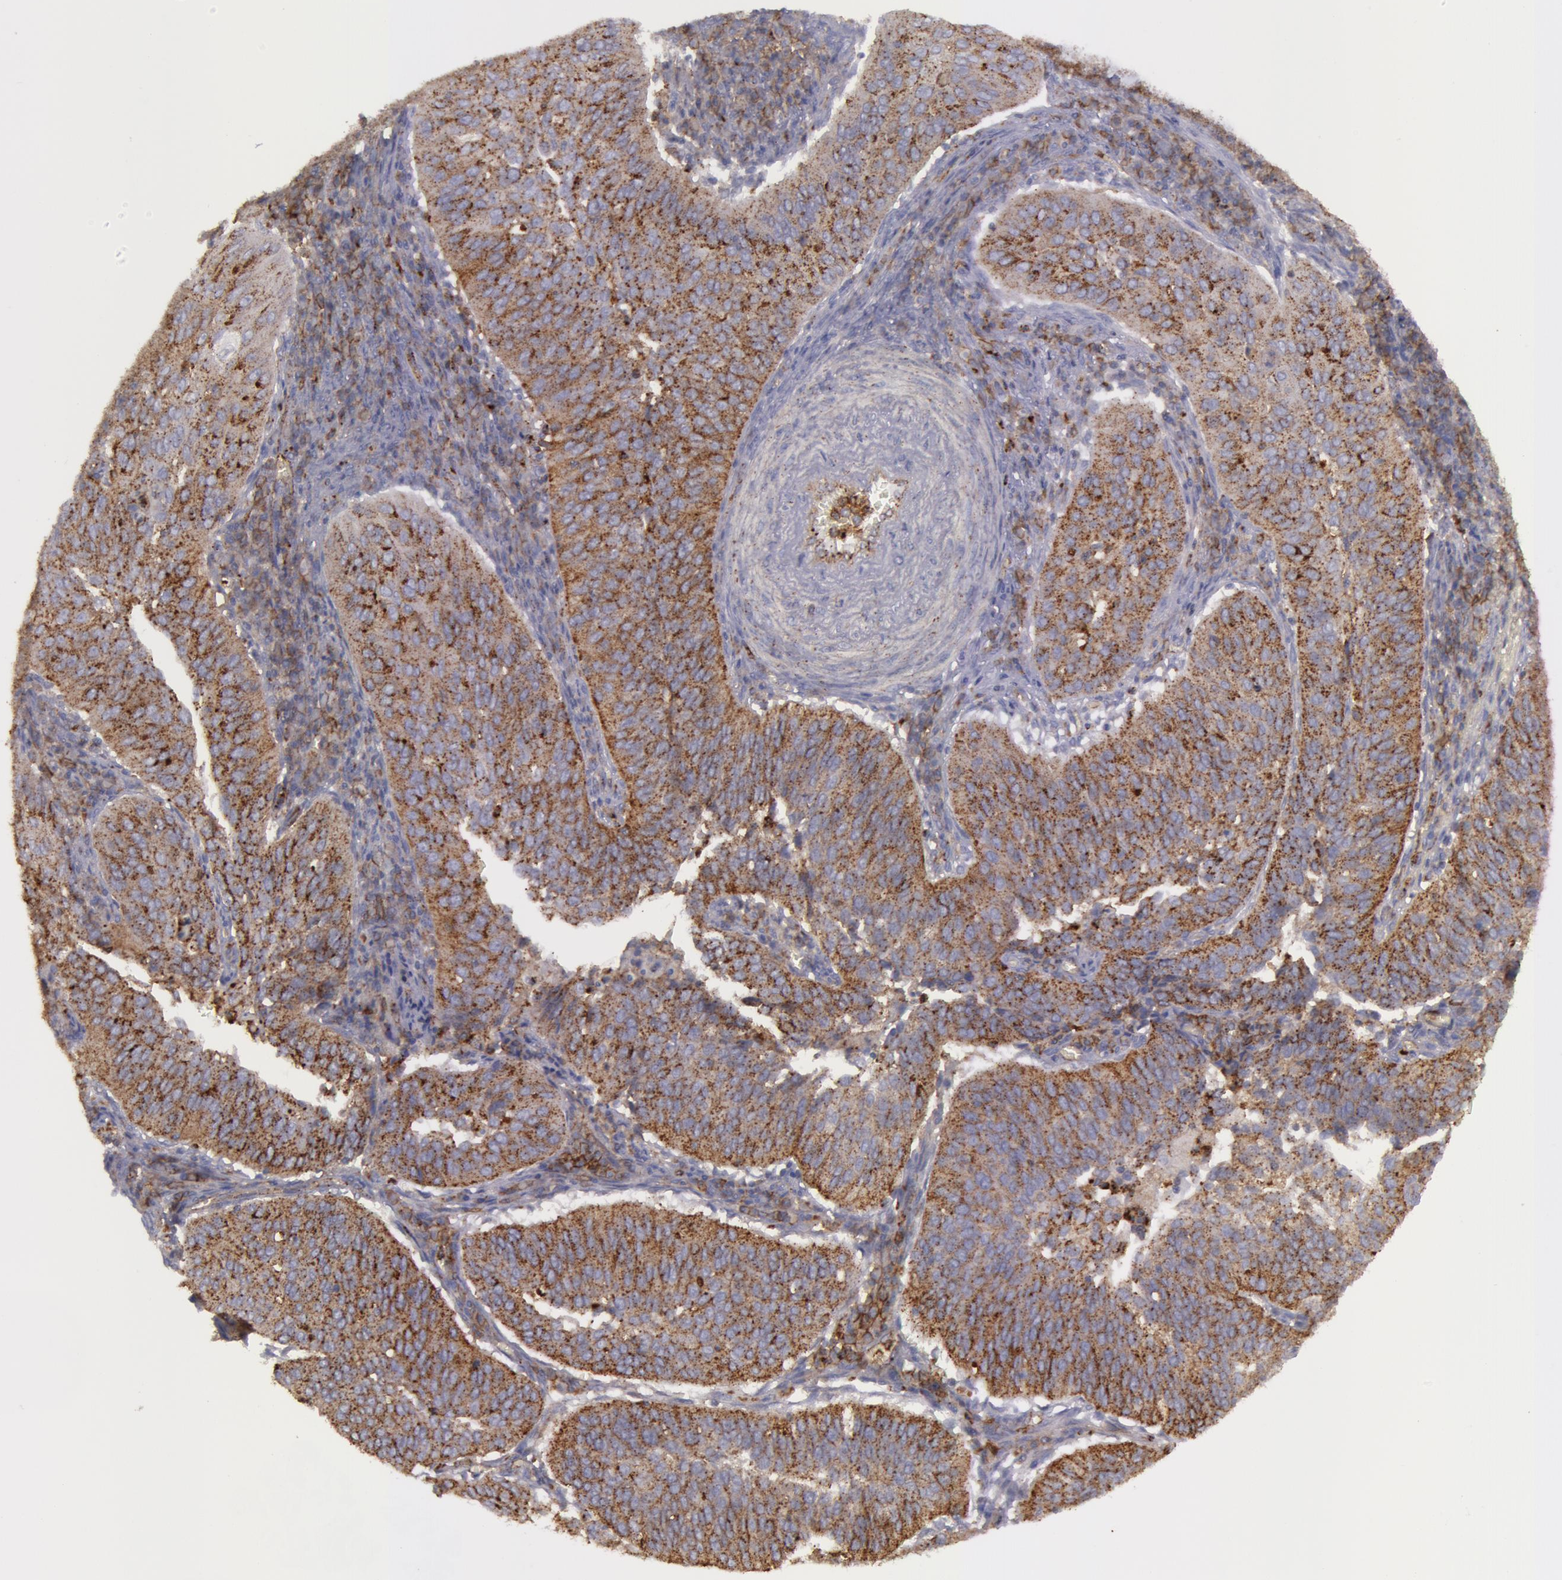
{"staining": {"intensity": "moderate", "quantity": ">75%", "location": "cytoplasmic/membranous"}, "tissue": "cervical cancer", "cell_type": "Tumor cells", "image_type": "cancer", "snomed": [{"axis": "morphology", "description": "Squamous cell carcinoma, NOS"}, {"axis": "topography", "description": "Cervix"}], "caption": "Immunohistochemistry of cervical cancer (squamous cell carcinoma) exhibits medium levels of moderate cytoplasmic/membranous expression in approximately >75% of tumor cells.", "gene": "FLOT2", "patient": {"sex": "female", "age": 39}}